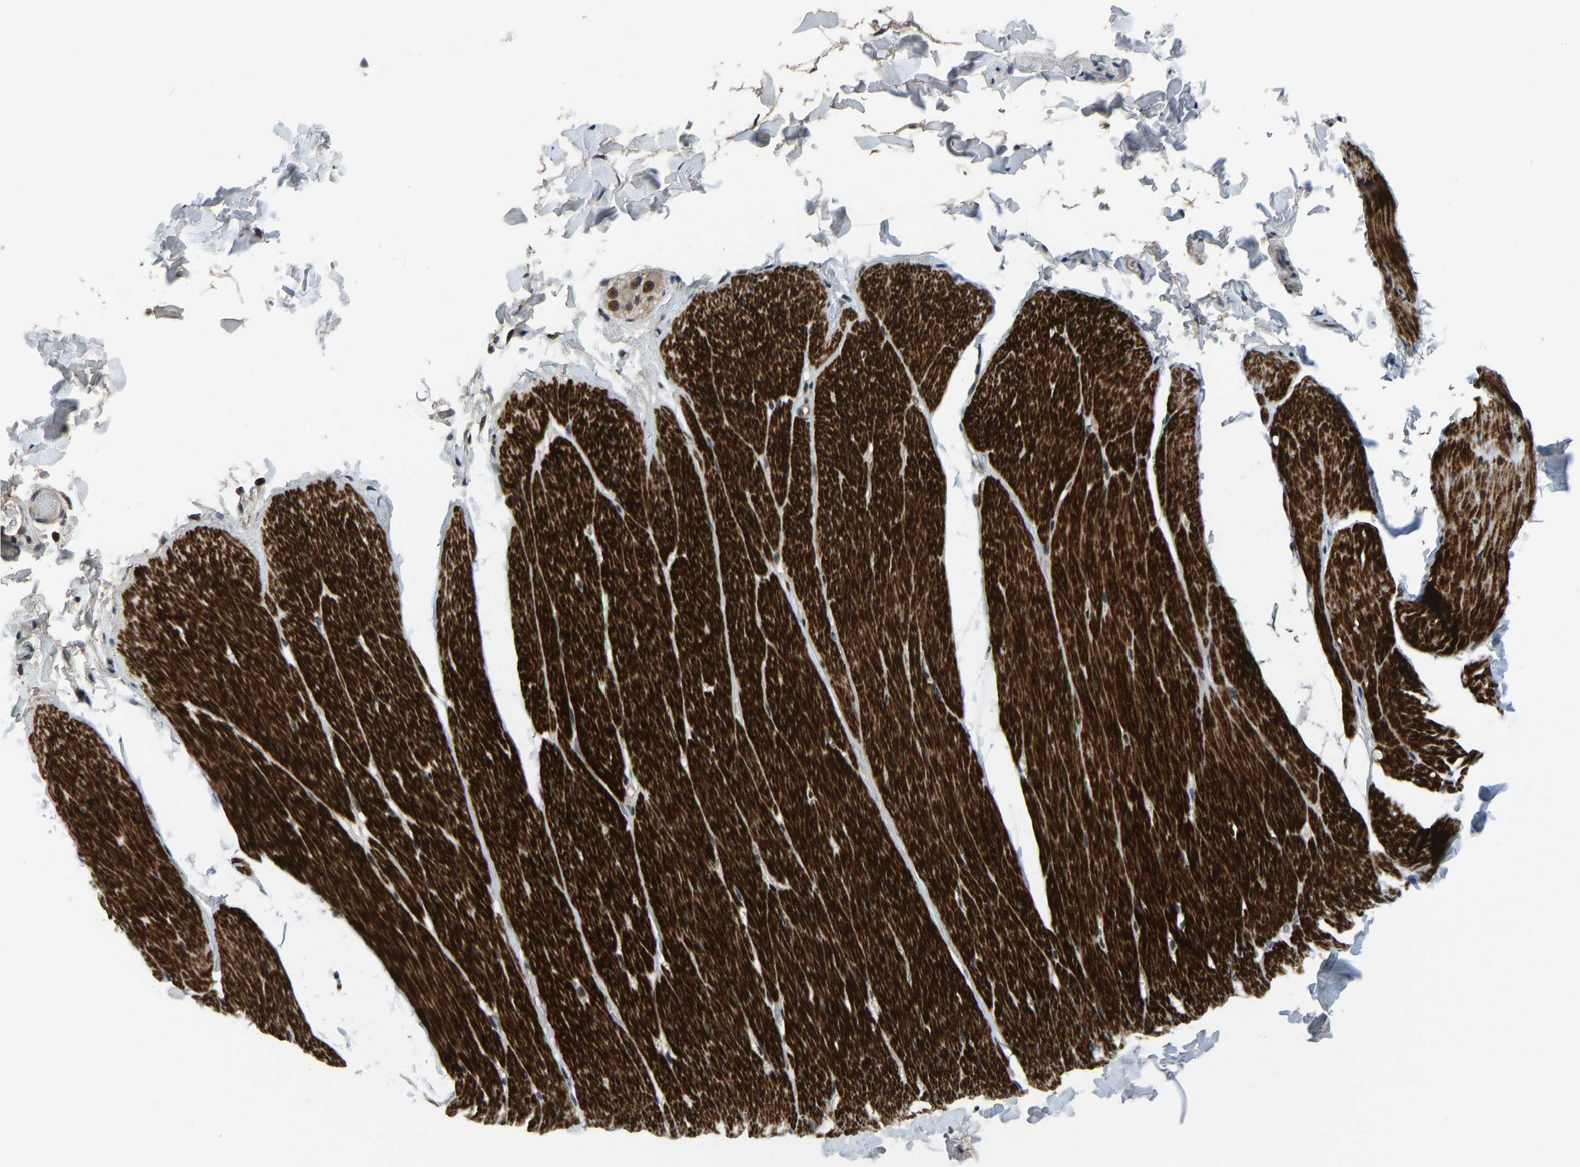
{"staining": {"intensity": "strong", "quantity": ">75%", "location": "cytoplasmic/membranous"}, "tissue": "smooth muscle", "cell_type": "Smooth muscle cells", "image_type": "normal", "snomed": [{"axis": "morphology", "description": "Normal tissue, NOS"}, {"axis": "topography", "description": "Smooth muscle"}, {"axis": "topography", "description": "Colon"}], "caption": "This is a micrograph of immunohistochemistry (IHC) staining of benign smooth muscle, which shows strong expression in the cytoplasmic/membranous of smooth muscle cells.", "gene": "RLIM", "patient": {"sex": "male", "age": 67}}